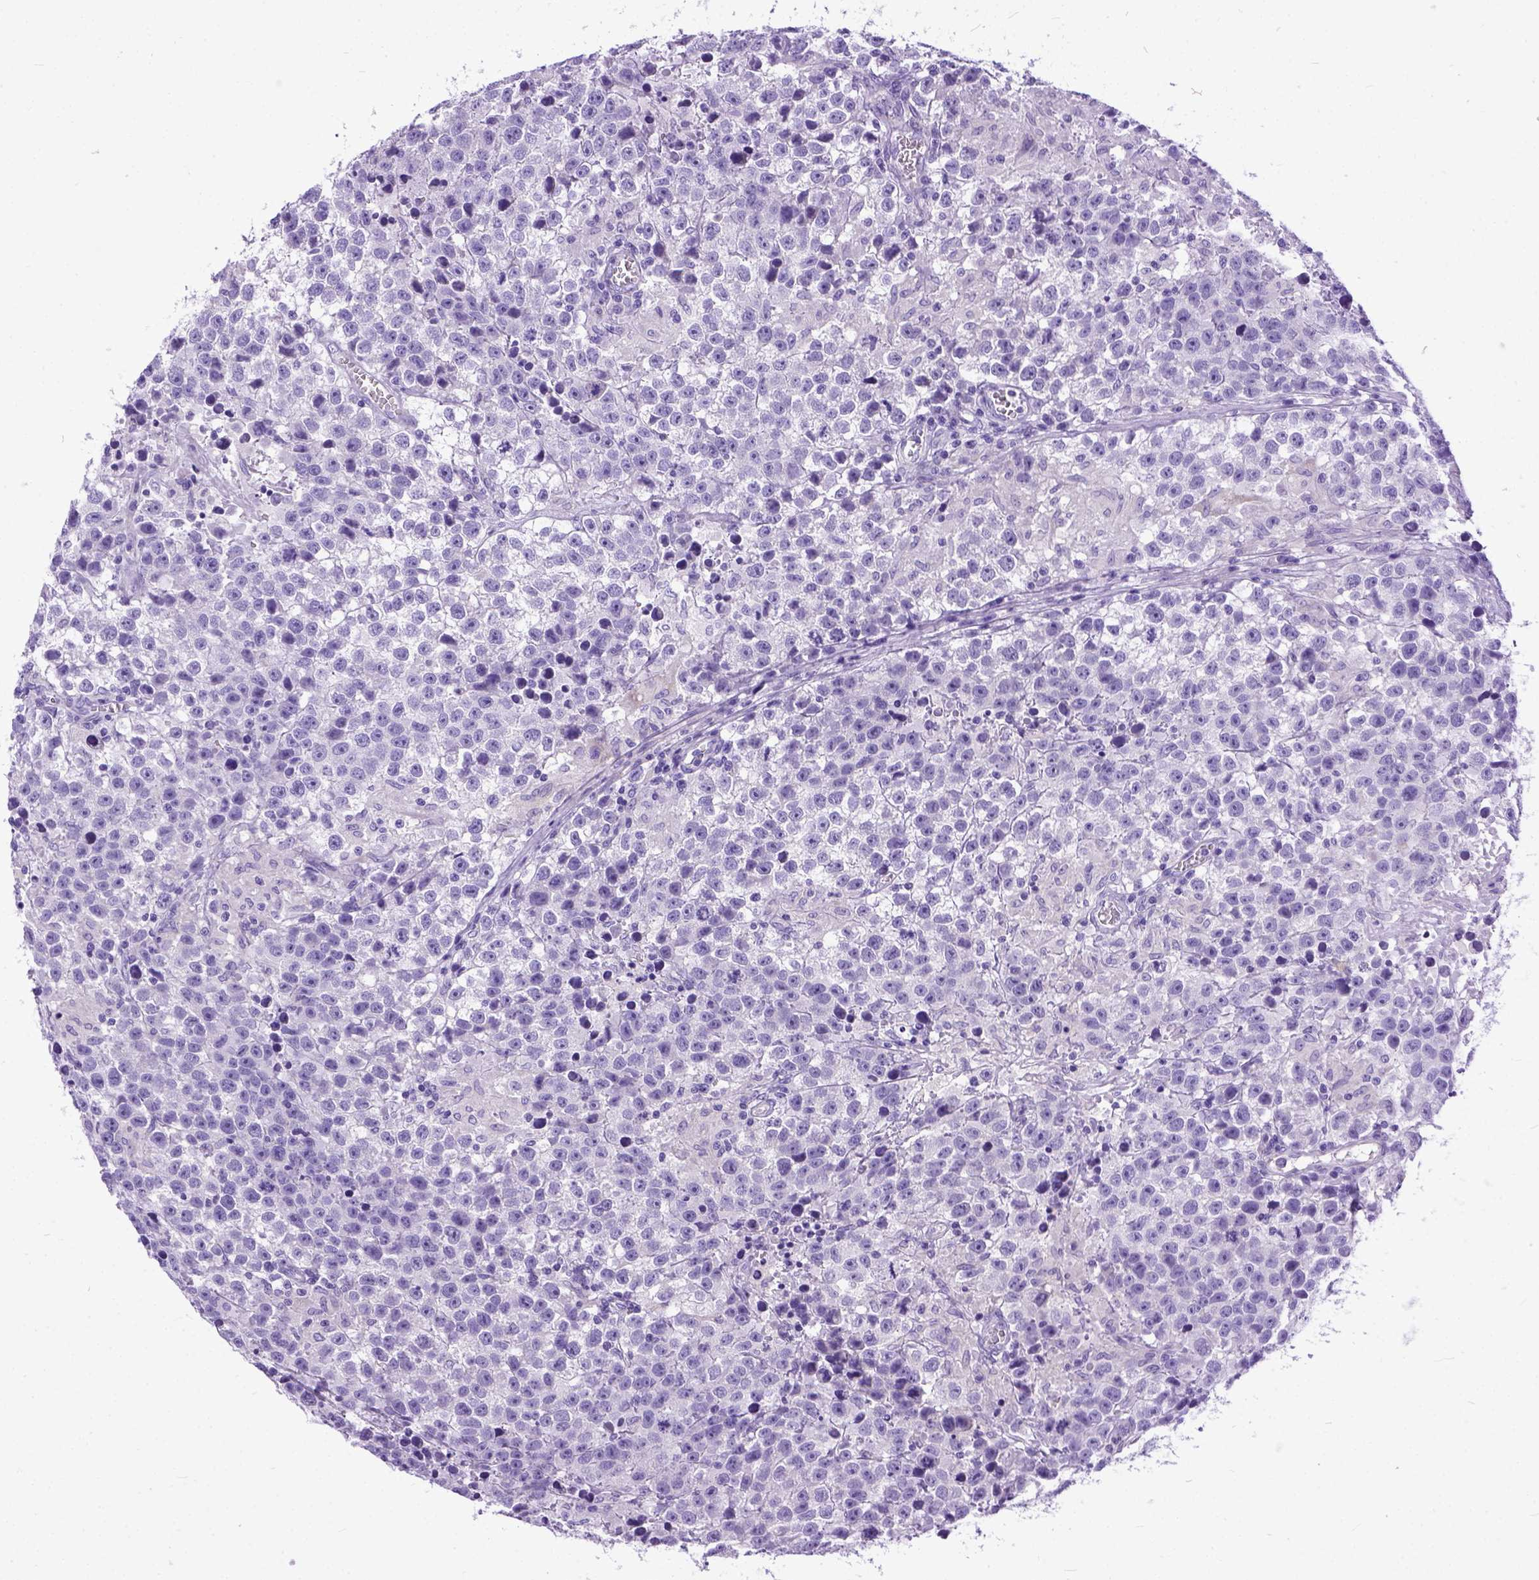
{"staining": {"intensity": "negative", "quantity": "none", "location": "none"}, "tissue": "testis cancer", "cell_type": "Tumor cells", "image_type": "cancer", "snomed": [{"axis": "morphology", "description": "Seminoma, NOS"}, {"axis": "topography", "description": "Testis"}], "caption": "High power microscopy image of an immunohistochemistry (IHC) micrograph of testis cancer, revealing no significant staining in tumor cells.", "gene": "PPL", "patient": {"sex": "male", "age": 43}}